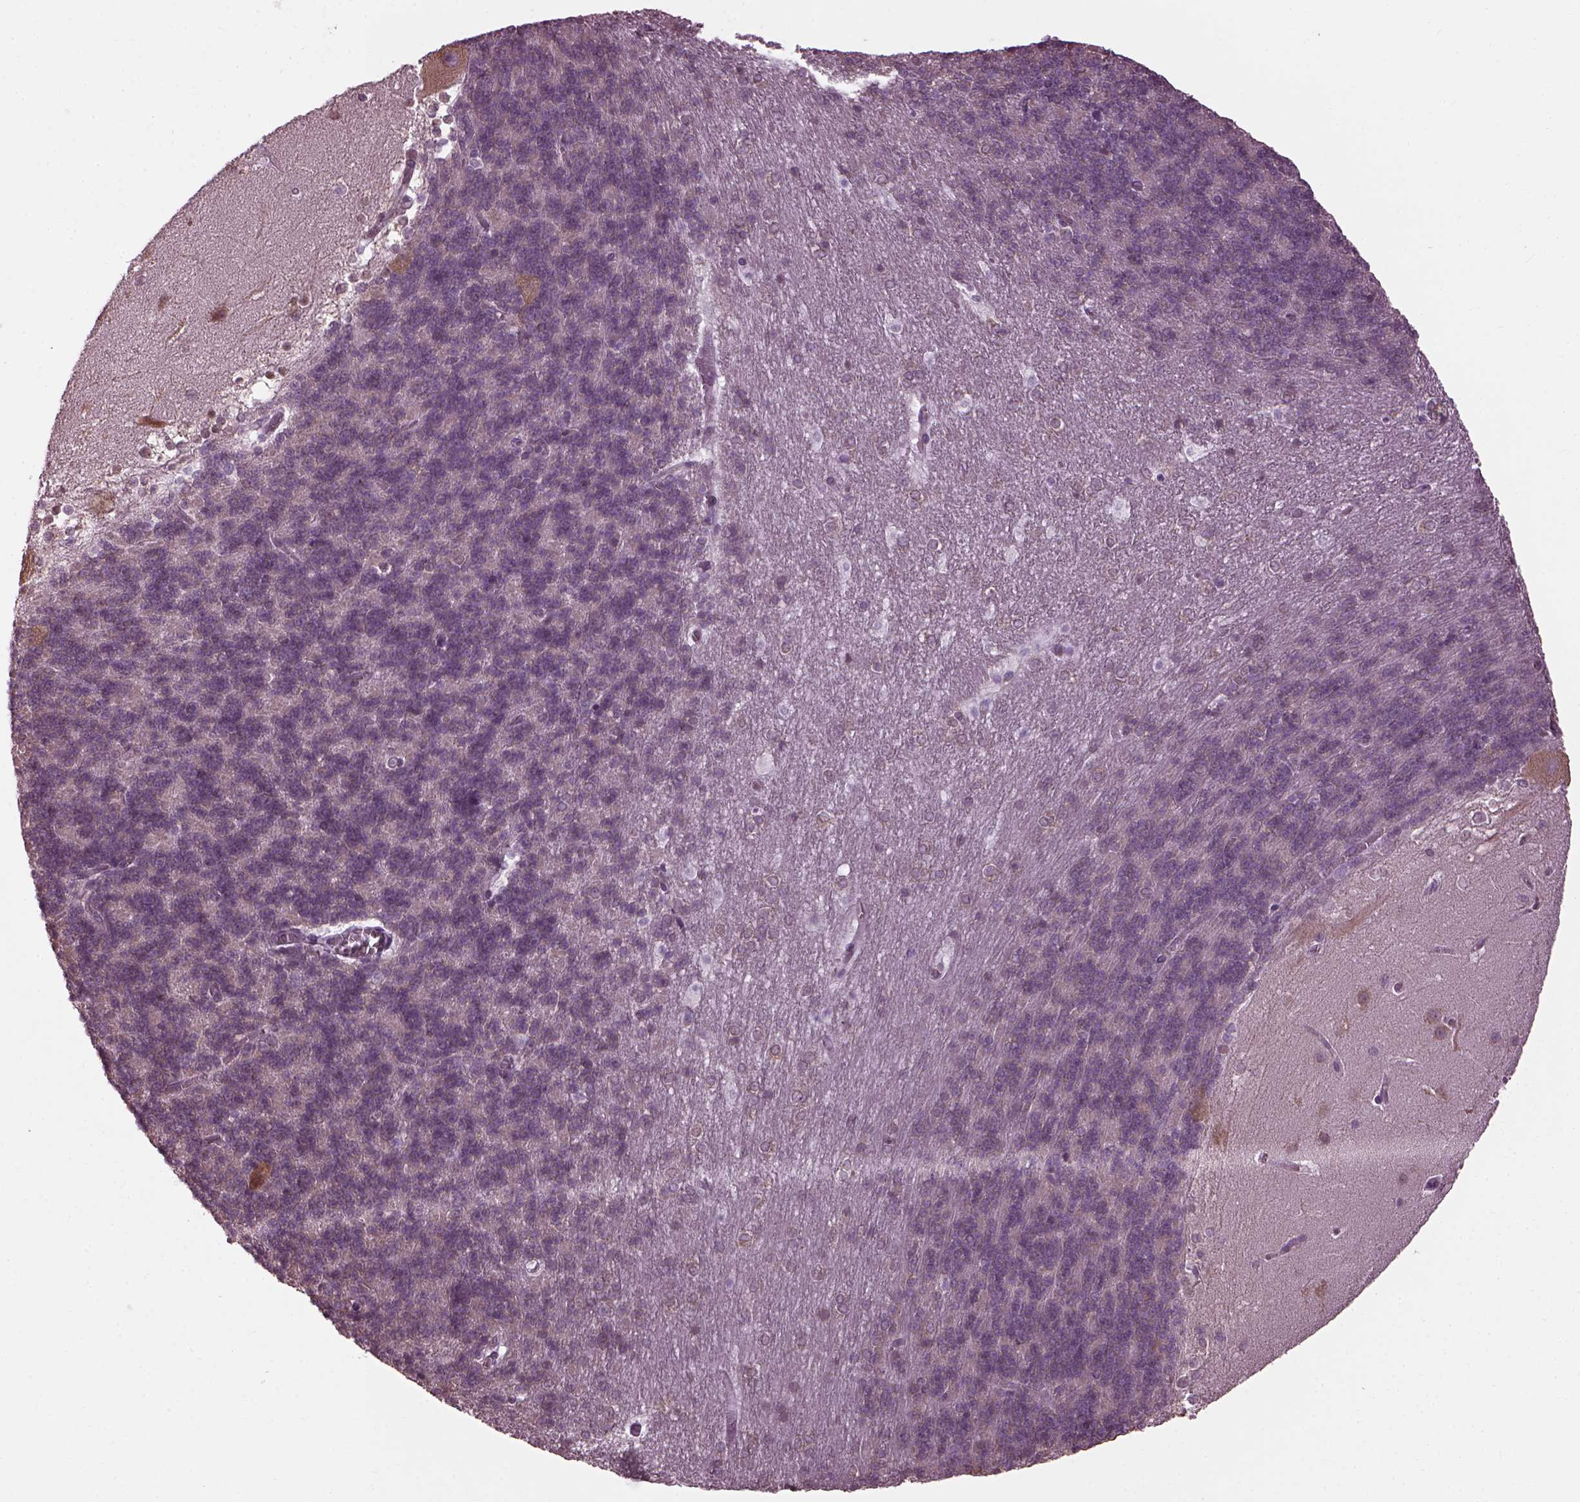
{"staining": {"intensity": "negative", "quantity": "none", "location": "none"}, "tissue": "cerebellum", "cell_type": "Cells in granular layer", "image_type": "normal", "snomed": [{"axis": "morphology", "description": "Normal tissue, NOS"}, {"axis": "topography", "description": "Cerebellum"}], "caption": "This photomicrograph is of normal cerebellum stained with immunohistochemistry (IHC) to label a protein in brown with the nuclei are counter-stained blue. There is no staining in cells in granular layer.", "gene": "CABP5", "patient": {"sex": "female", "age": 19}}